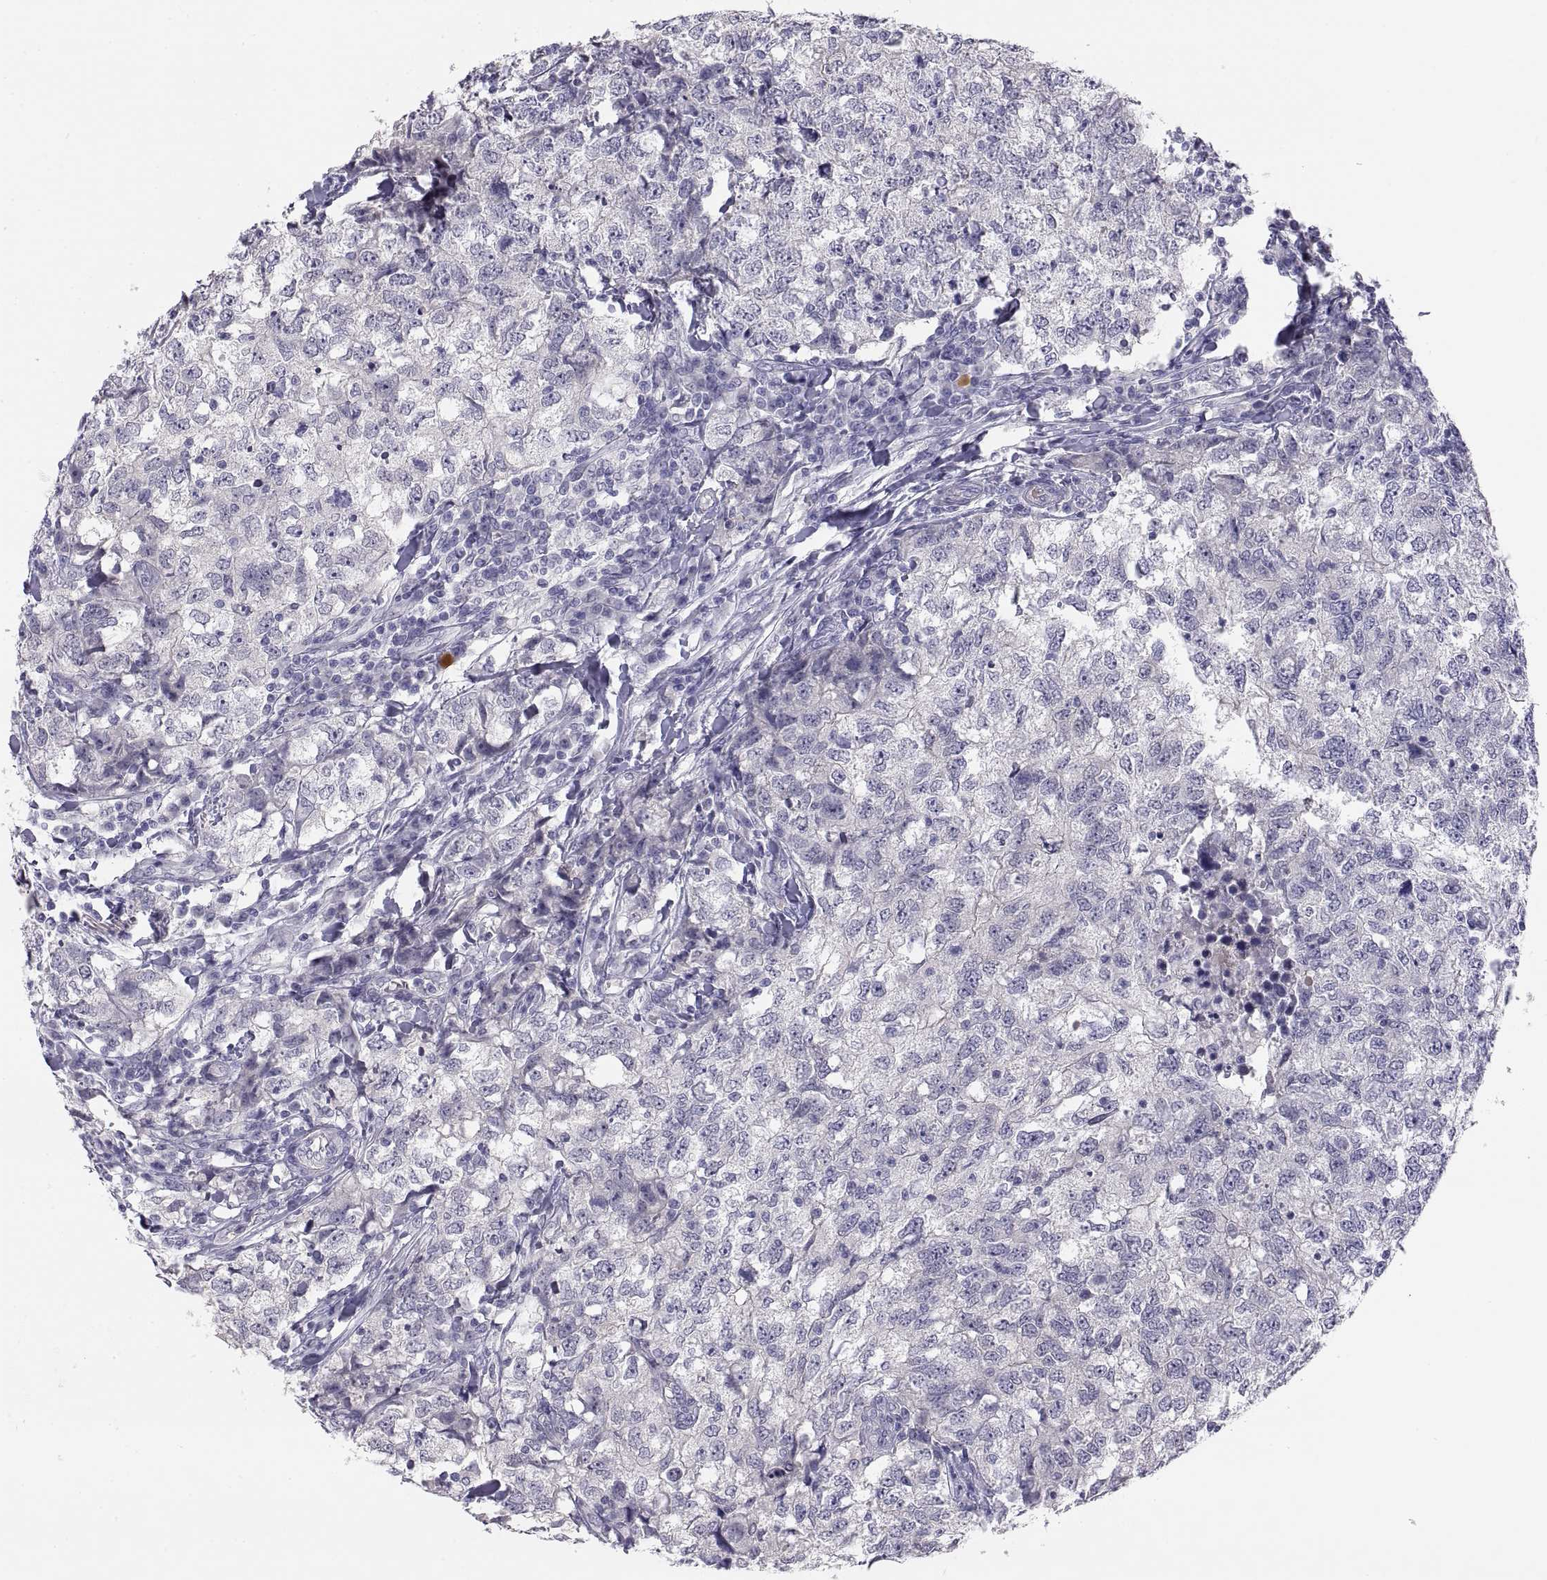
{"staining": {"intensity": "negative", "quantity": "none", "location": "none"}, "tissue": "breast cancer", "cell_type": "Tumor cells", "image_type": "cancer", "snomed": [{"axis": "morphology", "description": "Duct carcinoma"}, {"axis": "topography", "description": "Breast"}], "caption": "The micrograph reveals no significant expression in tumor cells of breast cancer. (Brightfield microscopy of DAB (3,3'-diaminobenzidine) immunohistochemistry (IHC) at high magnification).", "gene": "STRC", "patient": {"sex": "female", "age": 30}}